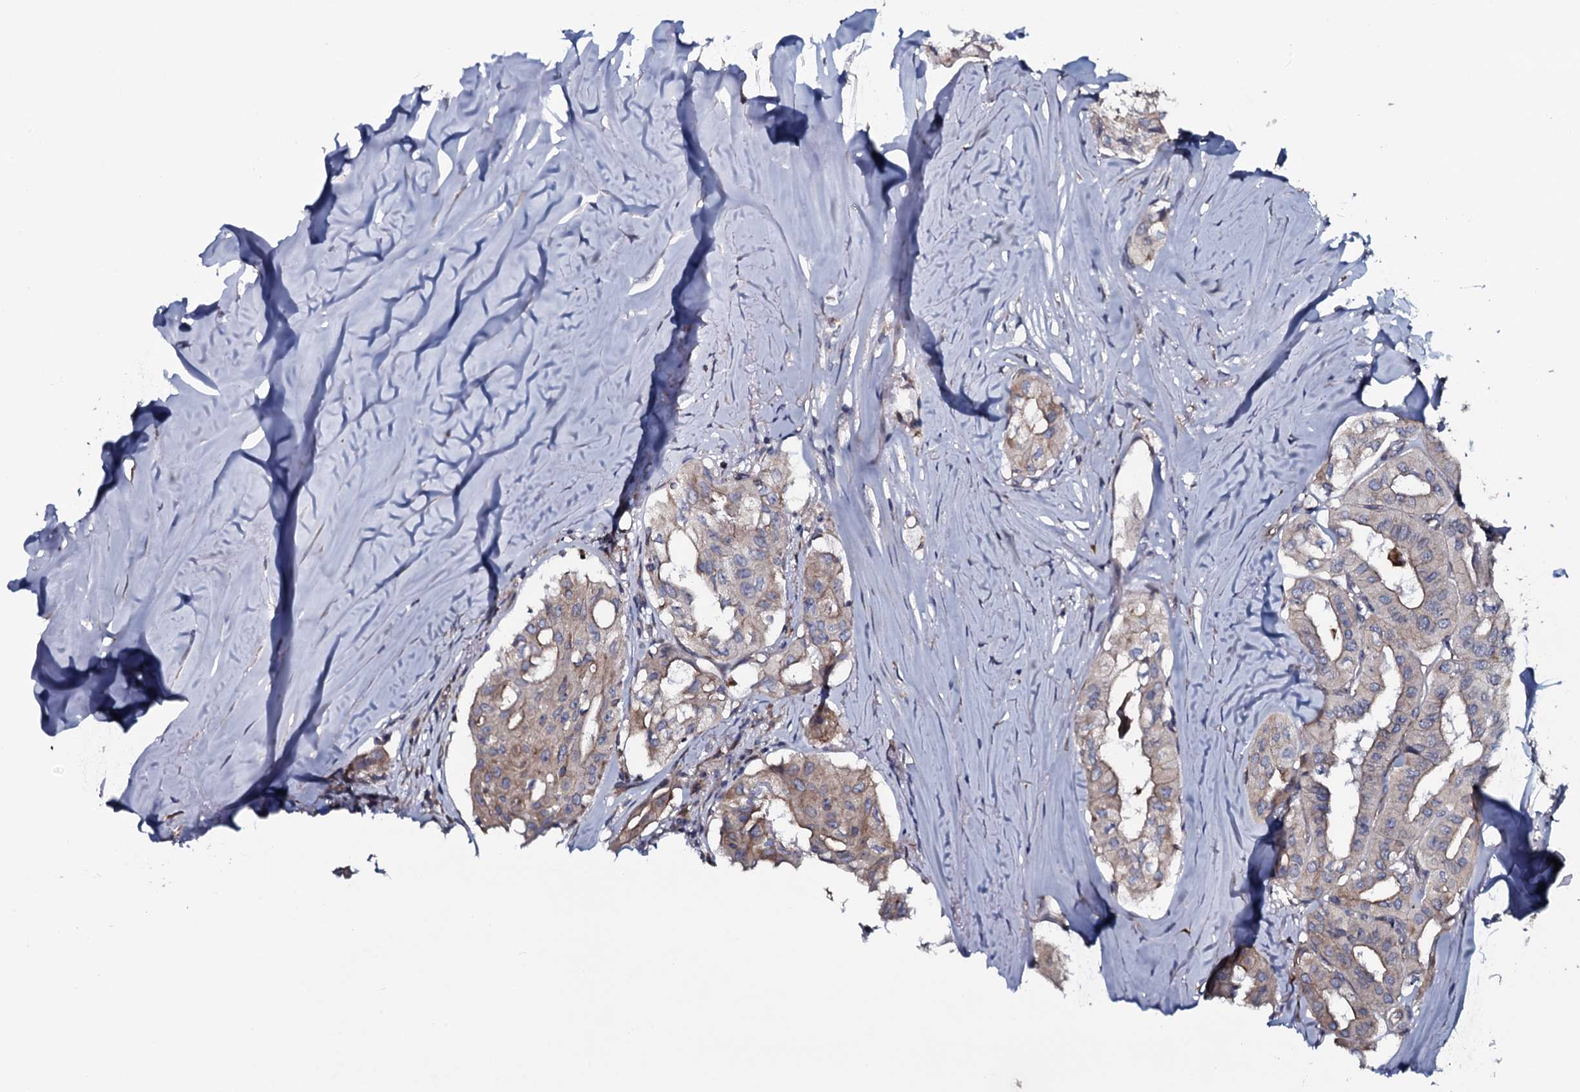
{"staining": {"intensity": "weak", "quantity": "<25%", "location": "cytoplasmic/membranous"}, "tissue": "thyroid cancer", "cell_type": "Tumor cells", "image_type": "cancer", "snomed": [{"axis": "morphology", "description": "Papillary adenocarcinoma, NOS"}, {"axis": "topography", "description": "Thyroid gland"}], "caption": "The immunohistochemistry photomicrograph has no significant expression in tumor cells of papillary adenocarcinoma (thyroid) tissue.", "gene": "TMEM151A", "patient": {"sex": "female", "age": 59}}